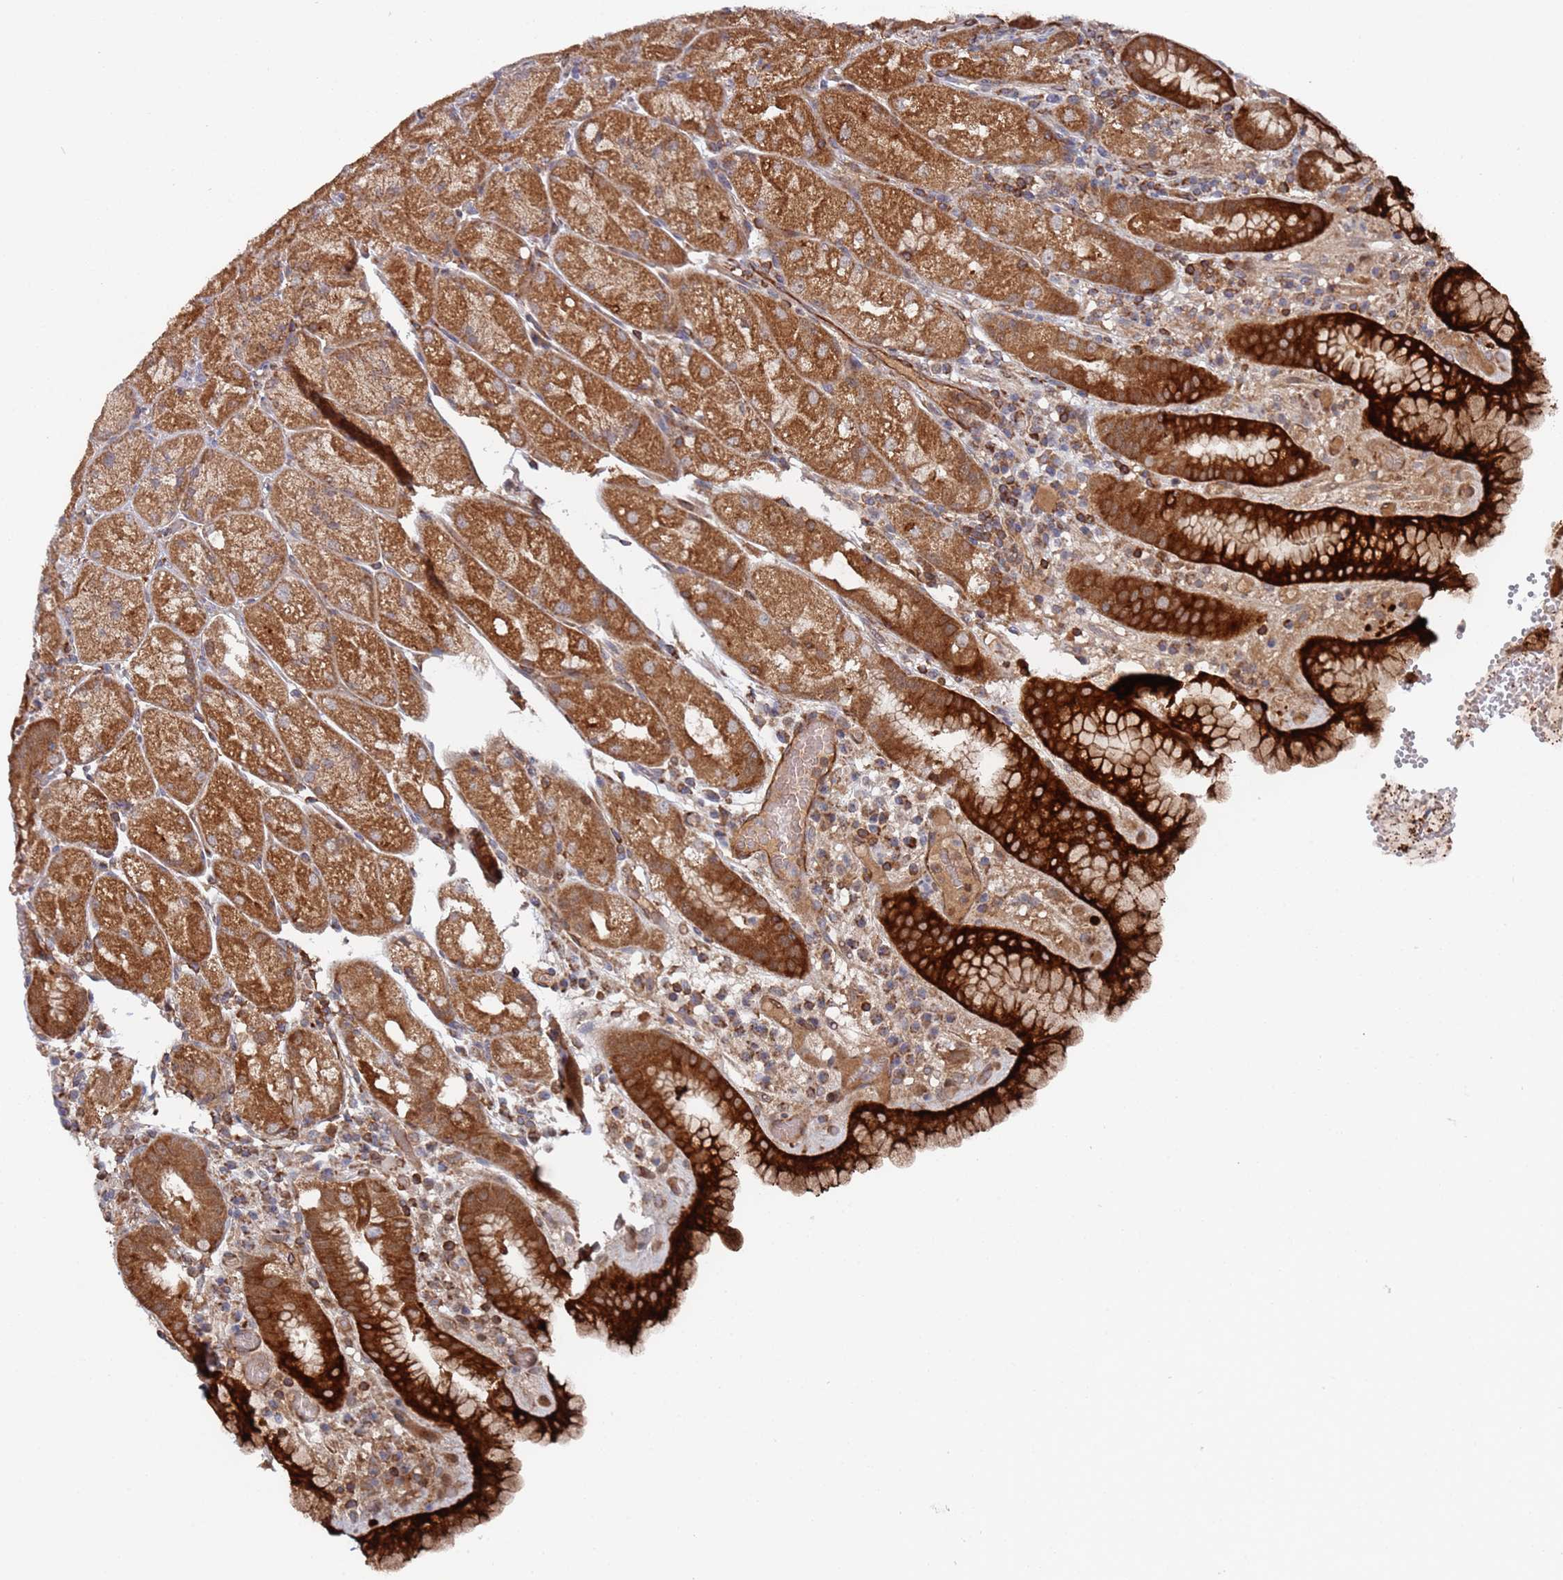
{"staining": {"intensity": "strong", "quantity": ">75%", "location": "cytoplasmic/membranous"}, "tissue": "stomach", "cell_type": "Glandular cells", "image_type": "normal", "snomed": [{"axis": "morphology", "description": "Normal tissue, NOS"}, {"axis": "topography", "description": "Stomach, upper"}], "caption": "Unremarkable stomach demonstrates strong cytoplasmic/membranous staining in about >75% of glandular cells Nuclei are stained in blue..", "gene": "DDX60", "patient": {"sex": "male", "age": 52}}